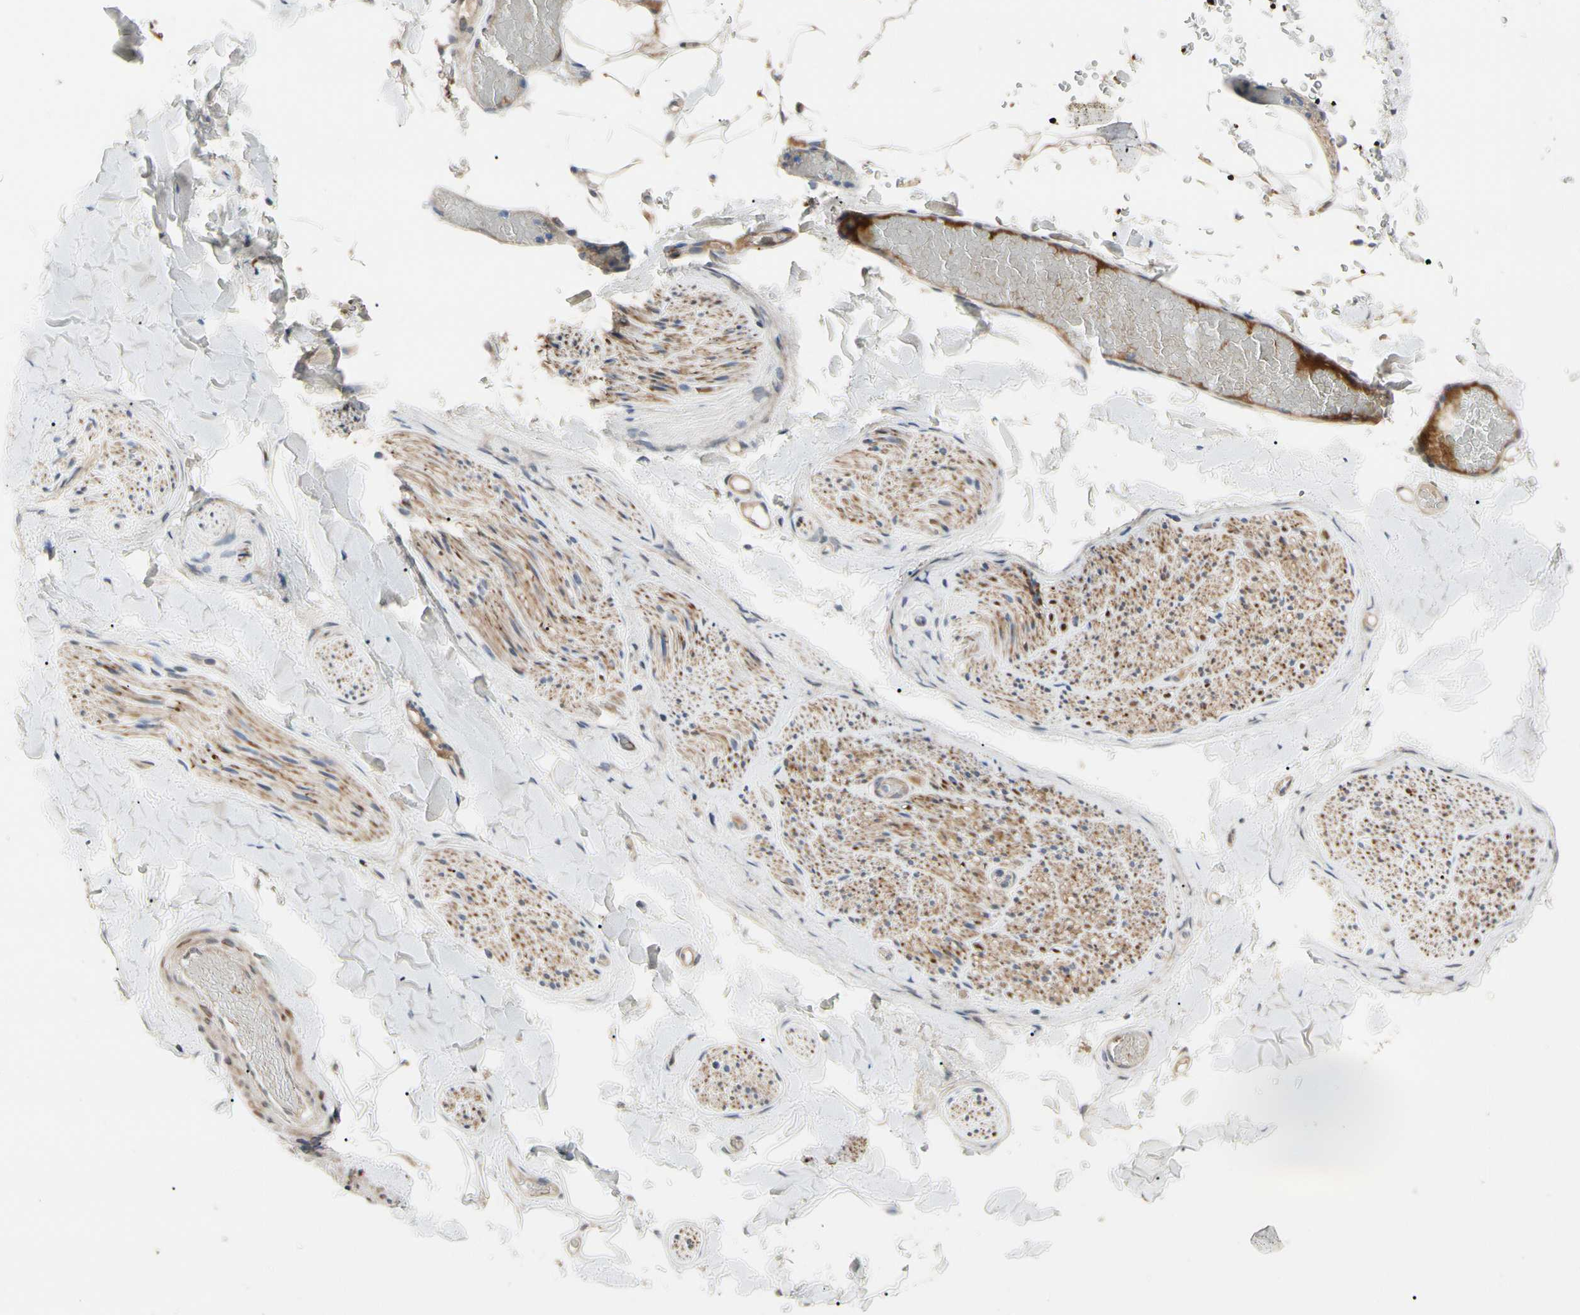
{"staining": {"intensity": "moderate", "quantity": "25%-75%", "location": "cytoplasmic/membranous"}, "tissue": "adipose tissue", "cell_type": "Adipocytes", "image_type": "normal", "snomed": [{"axis": "morphology", "description": "Normal tissue, NOS"}, {"axis": "topography", "description": "Peripheral nerve tissue"}], "caption": "Immunohistochemical staining of unremarkable human adipose tissue demonstrates 25%-75% levels of moderate cytoplasmic/membranous protein staining in about 25%-75% of adipocytes.", "gene": "HMGCR", "patient": {"sex": "male", "age": 70}}